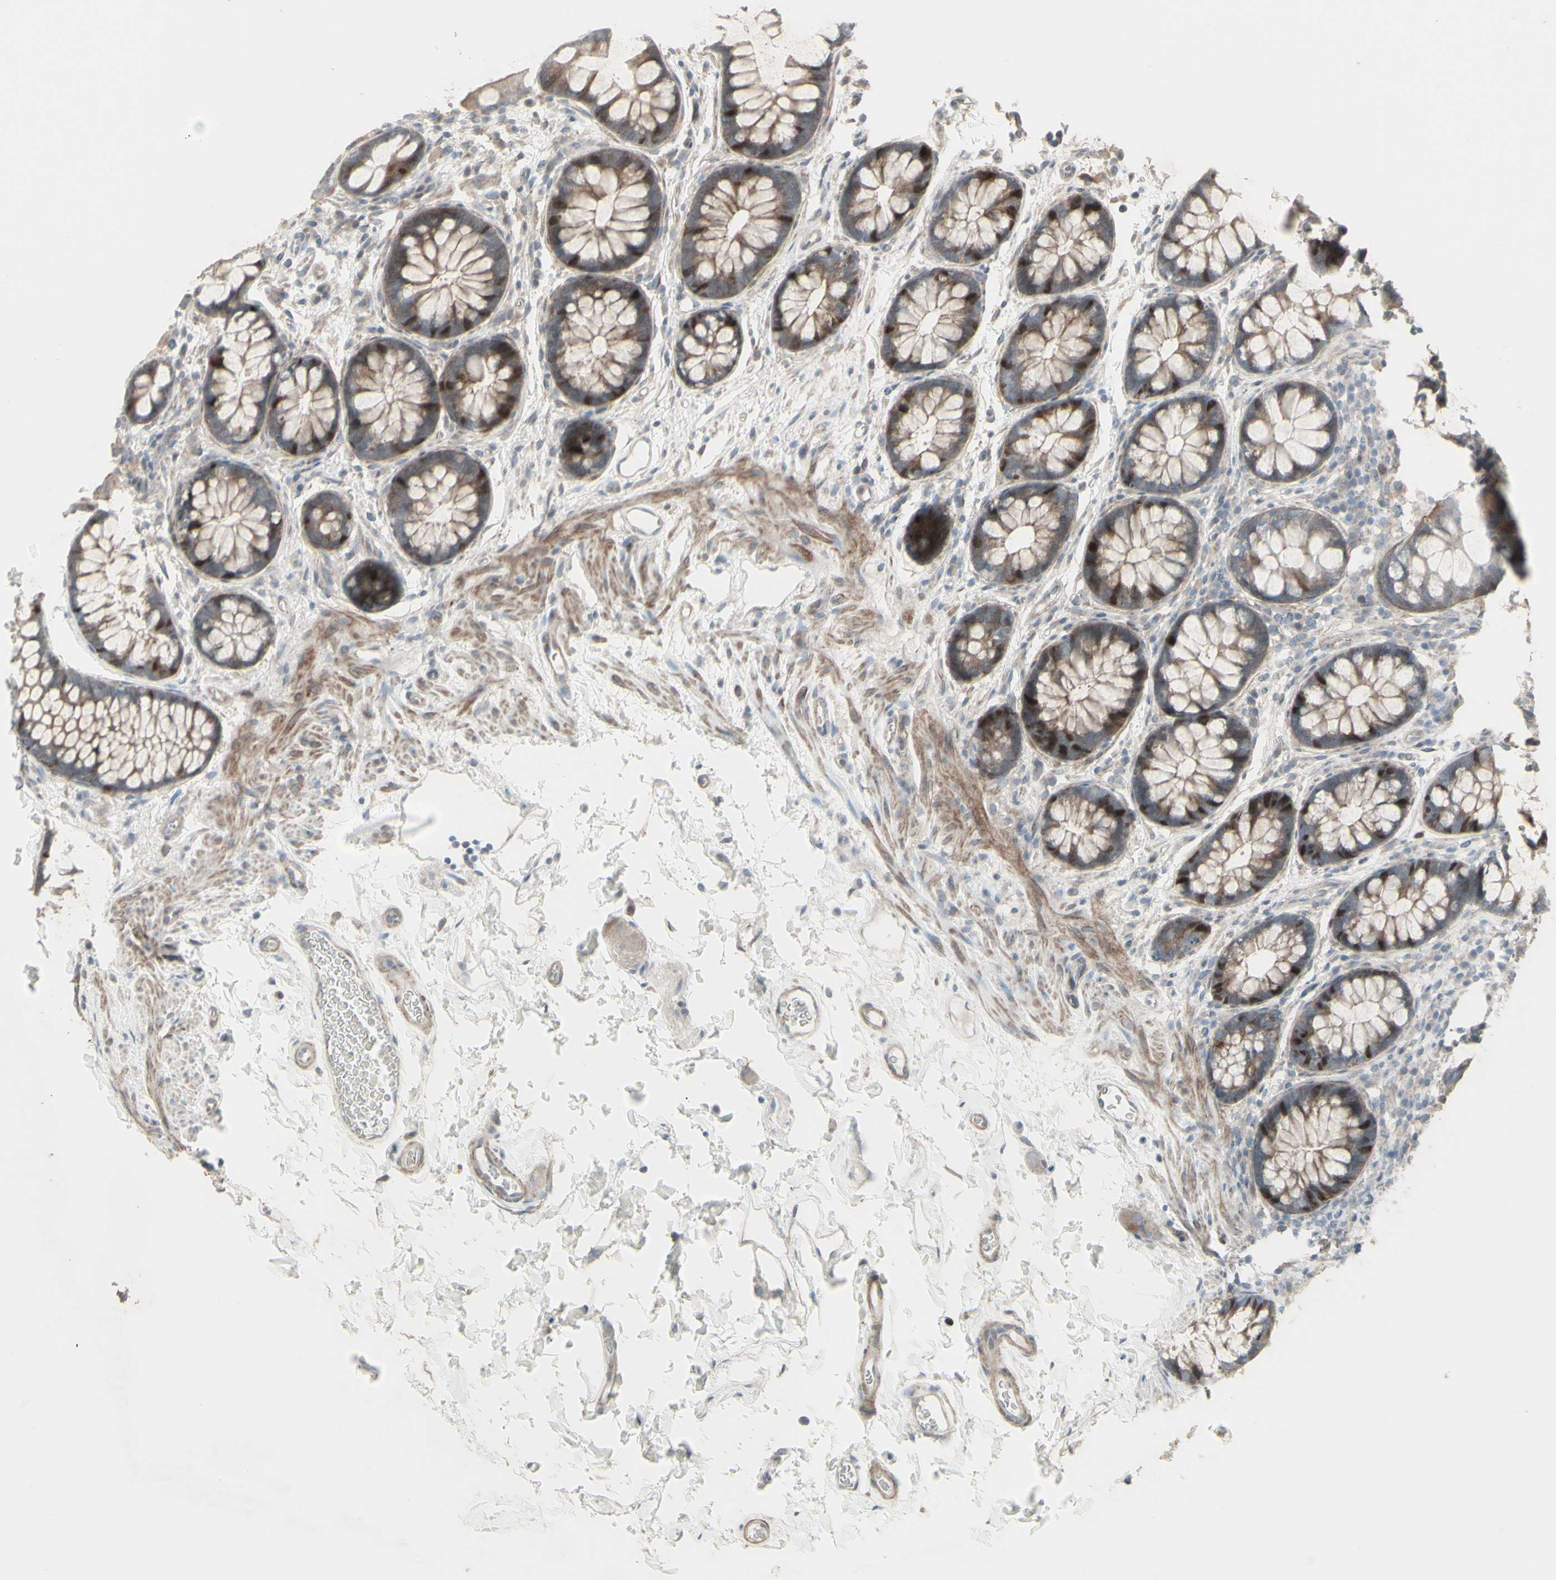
{"staining": {"intensity": "weak", "quantity": ">75%", "location": "cytoplasmic/membranous"}, "tissue": "colon", "cell_type": "Endothelial cells", "image_type": "normal", "snomed": [{"axis": "morphology", "description": "Normal tissue, NOS"}, {"axis": "topography", "description": "Colon"}], "caption": "Immunohistochemical staining of unremarkable human colon displays weak cytoplasmic/membranous protein positivity in approximately >75% of endothelial cells. (brown staining indicates protein expression, while blue staining denotes nuclei).", "gene": "GMNN", "patient": {"sex": "female", "age": 80}}